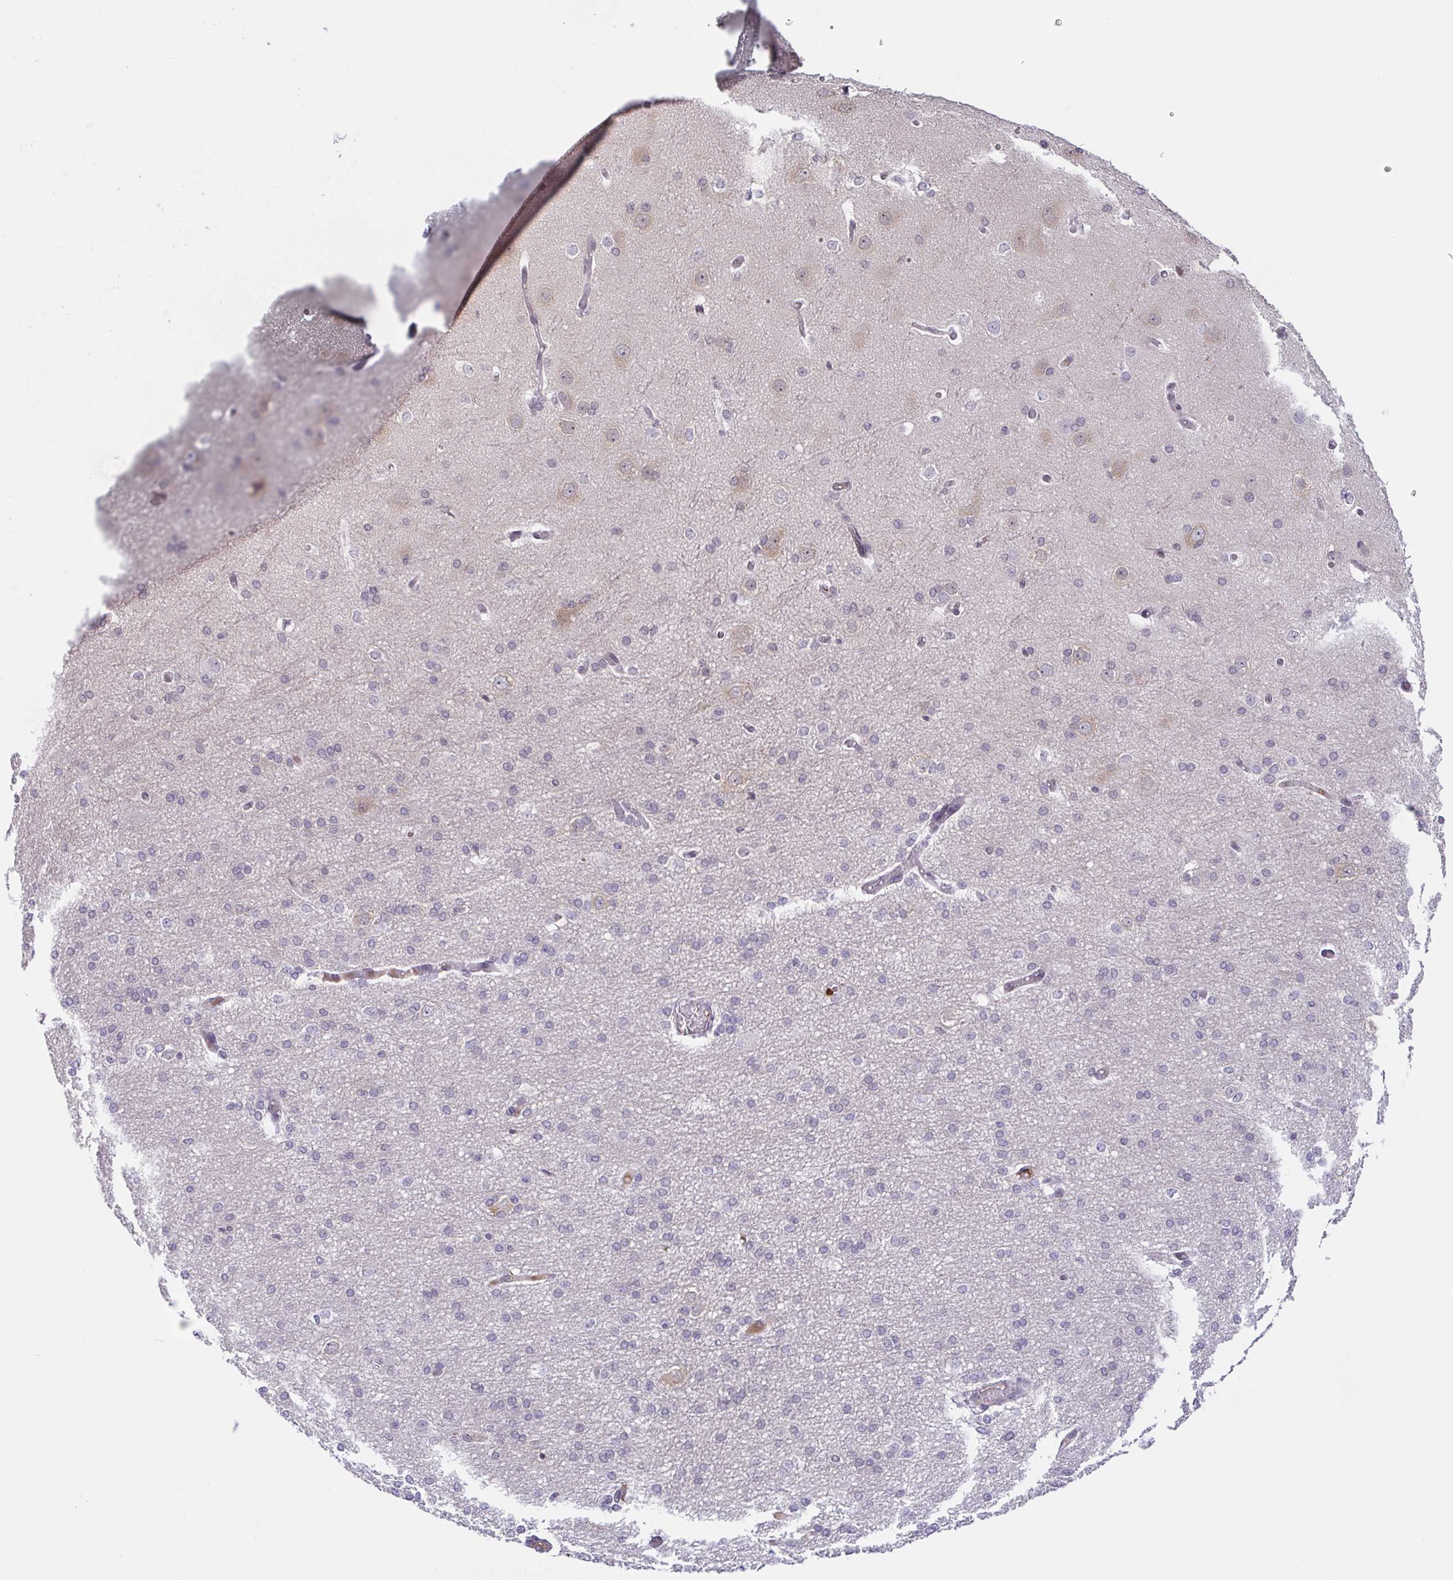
{"staining": {"intensity": "negative", "quantity": "none", "location": "none"}, "tissue": "cerebral cortex", "cell_type": "Endothelial cells", "image_type": "normal", "snomed": [{"axis": "morphology", "description": "Normal tissue, NOS"}, {"axis": "morphology", "description": "Inflammation, NOS"}, {"axis": "topography", "description": "Cerebral cortex"}], "caption": "Micrograph shows no protein positivity in endothelial cells of normal cerebral cortex.", "gene": "ARPP21", "patient": {"sex": "male", "age": 6}}